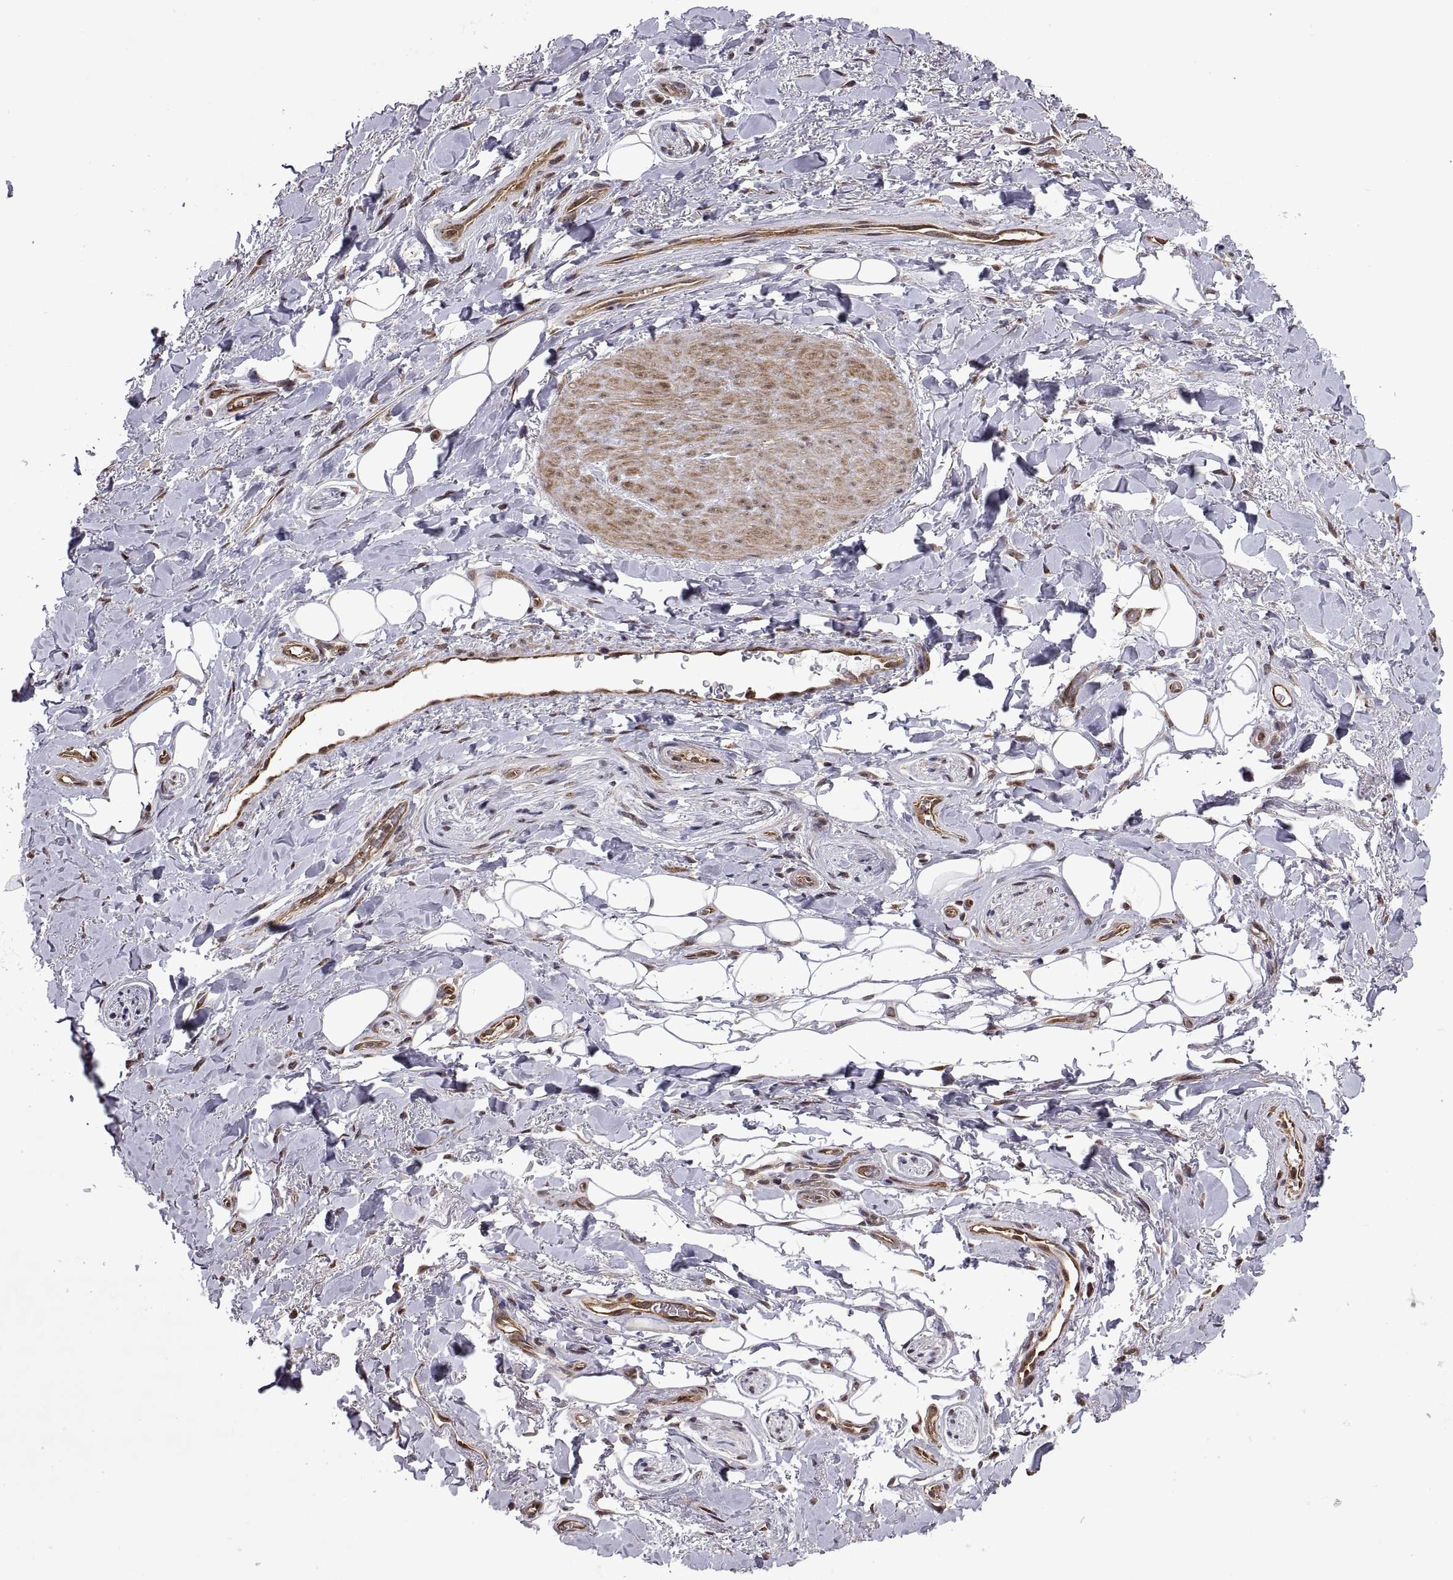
{"staining": {"intensity": "negative", "quantity": "none", "location": "none"}, "tissue": "adipose tissue", "cell_type": "Adipocytes", "image_type": "normal", "snomed": [{"axis": "morphology", "description": "Normal tissue, NOS"}, {"axis": "topography", "description": "Anal"}, {"axis": "topography", "description": "Peripheral nerve tissue"}], "caption": "An IHC histopathology image of unremarkable adipose tissue is shown. There is no staining in adipocytes of adipose tissue. The staining is performed using DAB brown chromogen with nuclei counter-stained in using hematoxylin.", "gene": "ARRB1", "patient": {"sex": "male", "age": 53}}